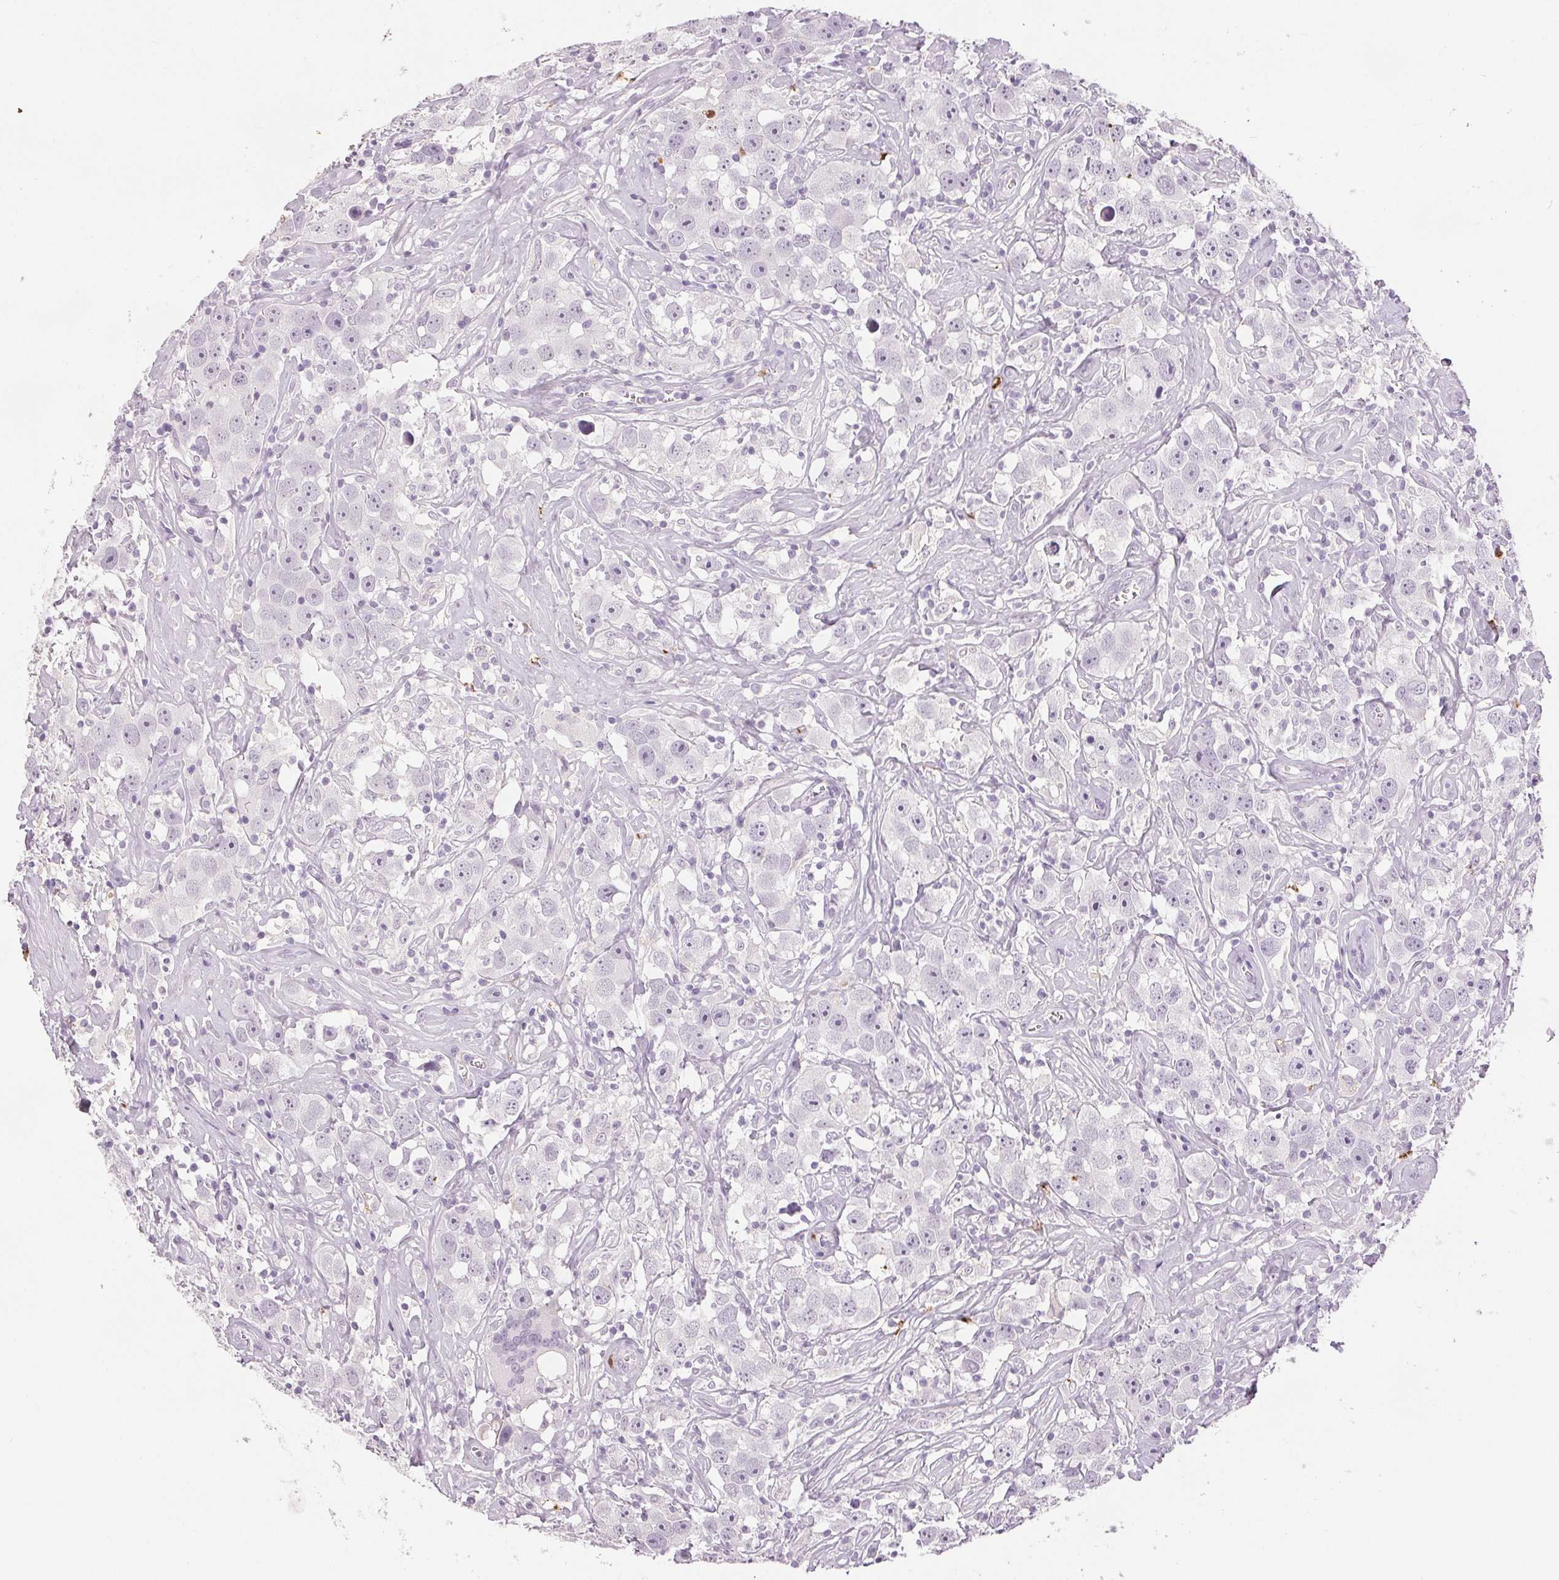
{"staining": {"intensity": "negative", "quantity": "none", "location": "none"}, "tissue": "testis cancer", "cell_type": "Tumor cells", "image_type": "cancer", "snomed": [{"axis": "morphology", "description": "Seminoma, NOS"}, {"axis": "topography", "description": "Testis"}], "caption": "An IHC image of testis cancer (seminoma) is shown. There is no staining in tumor cells of testis cancer (seminoma).", "gene": "LTF", "patient": {"sex": "male", "age": 49}}